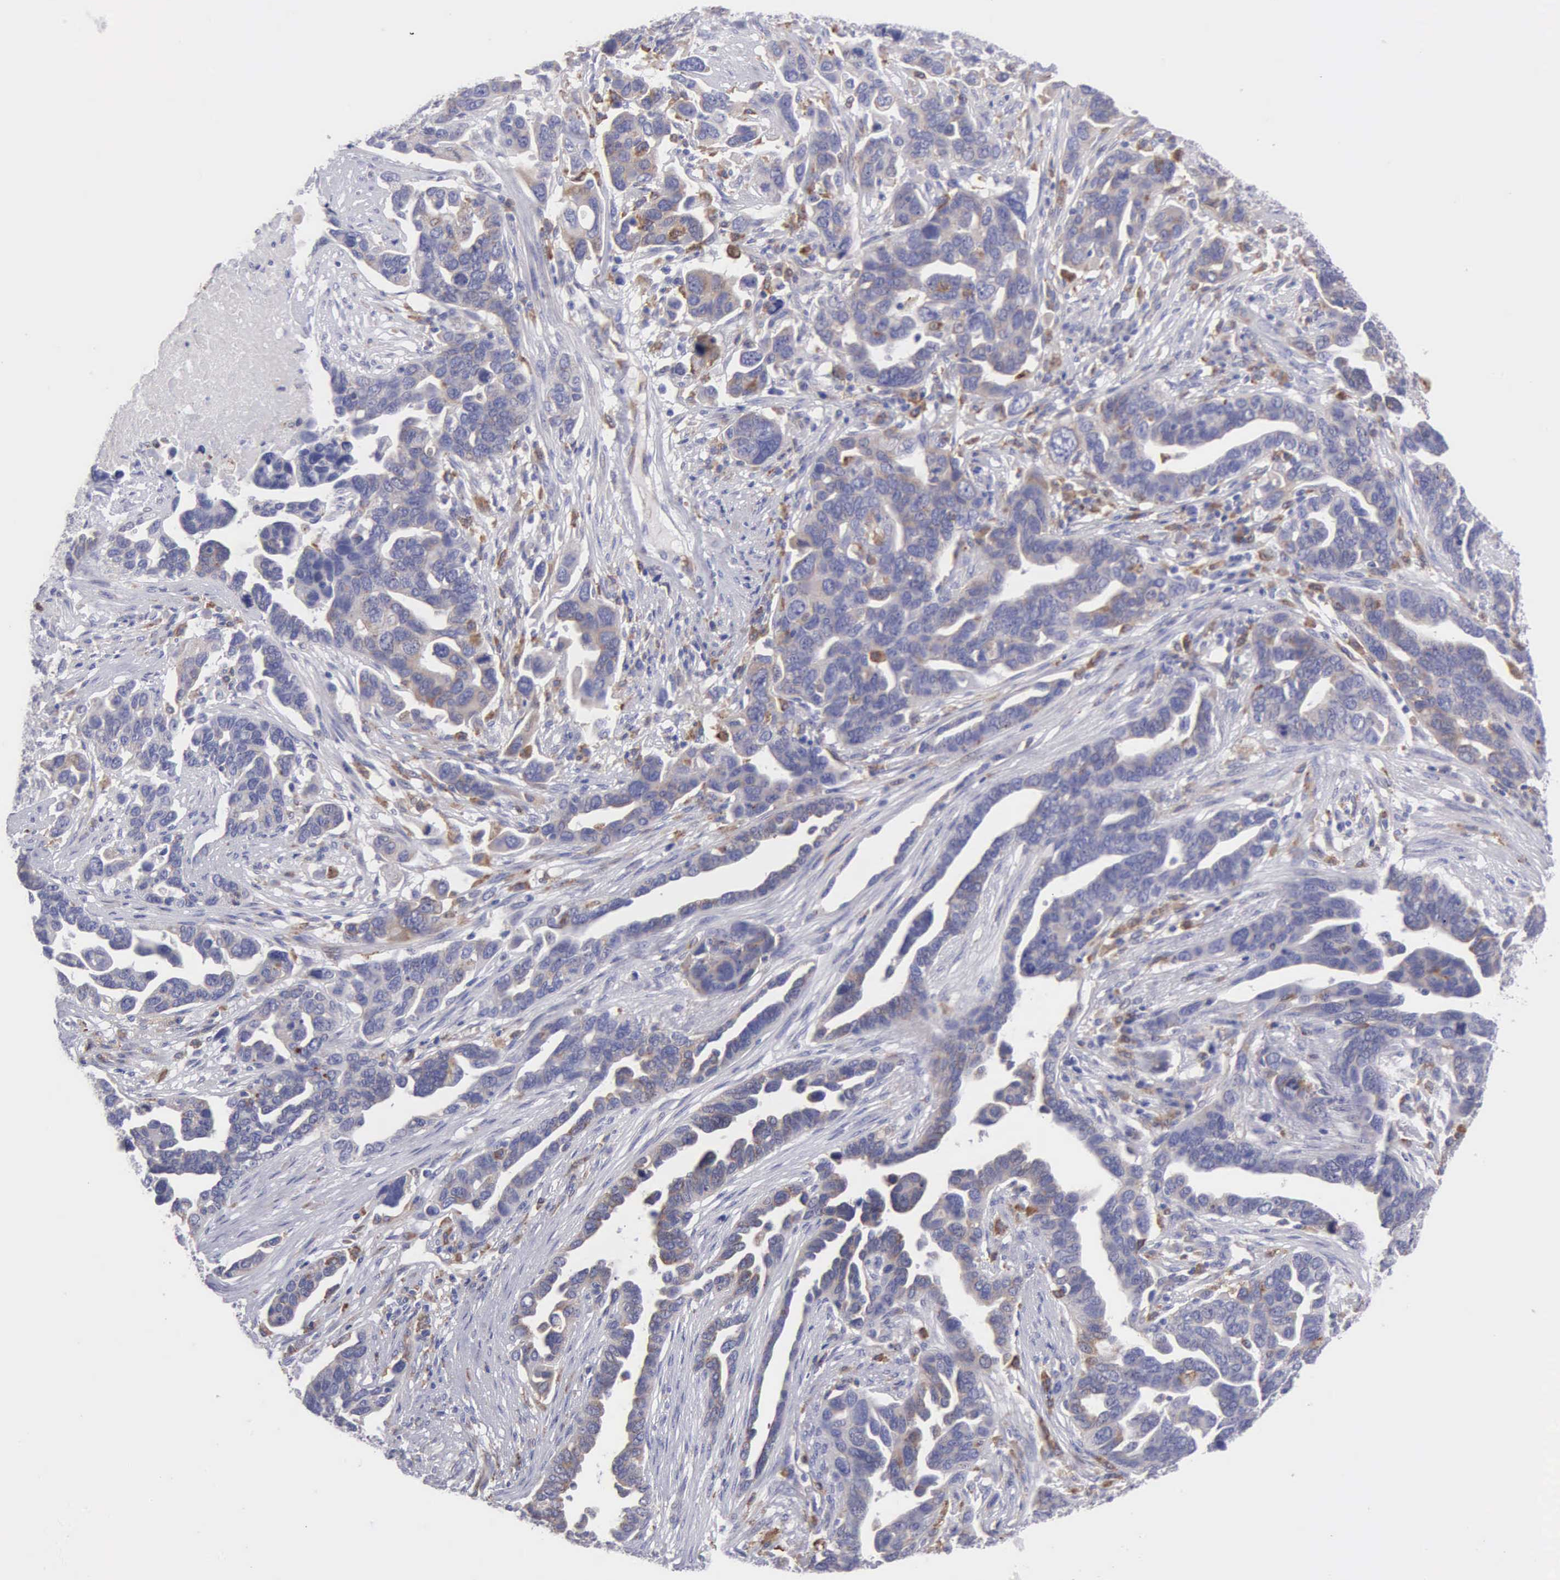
{"staining": {"intensity": "weak", "quantity": "<25%", "location": "cytoplasmic/membranous"}, "tissue": "ovarian cancer", "cell_type": "Tumor cells", "image_type": "cancer", "snomed": [{"axis": "morphology", "description": "Cystadenocarcinoma, serous, NOS"}, {"axis": "topography", "description": "Ovary"}], "caption": "Ovarian serous cystadenocarcinoma was stained to show a protein in brown. There is no significant expression in tumor cells. The staining is performed using DAB (3,3'-diaminobenzidine) brown chromogen with nuclei counter-stained in using hematoxylin.", "gene": "TYRP1", "patient": {"sex": "female", "age": 54}}